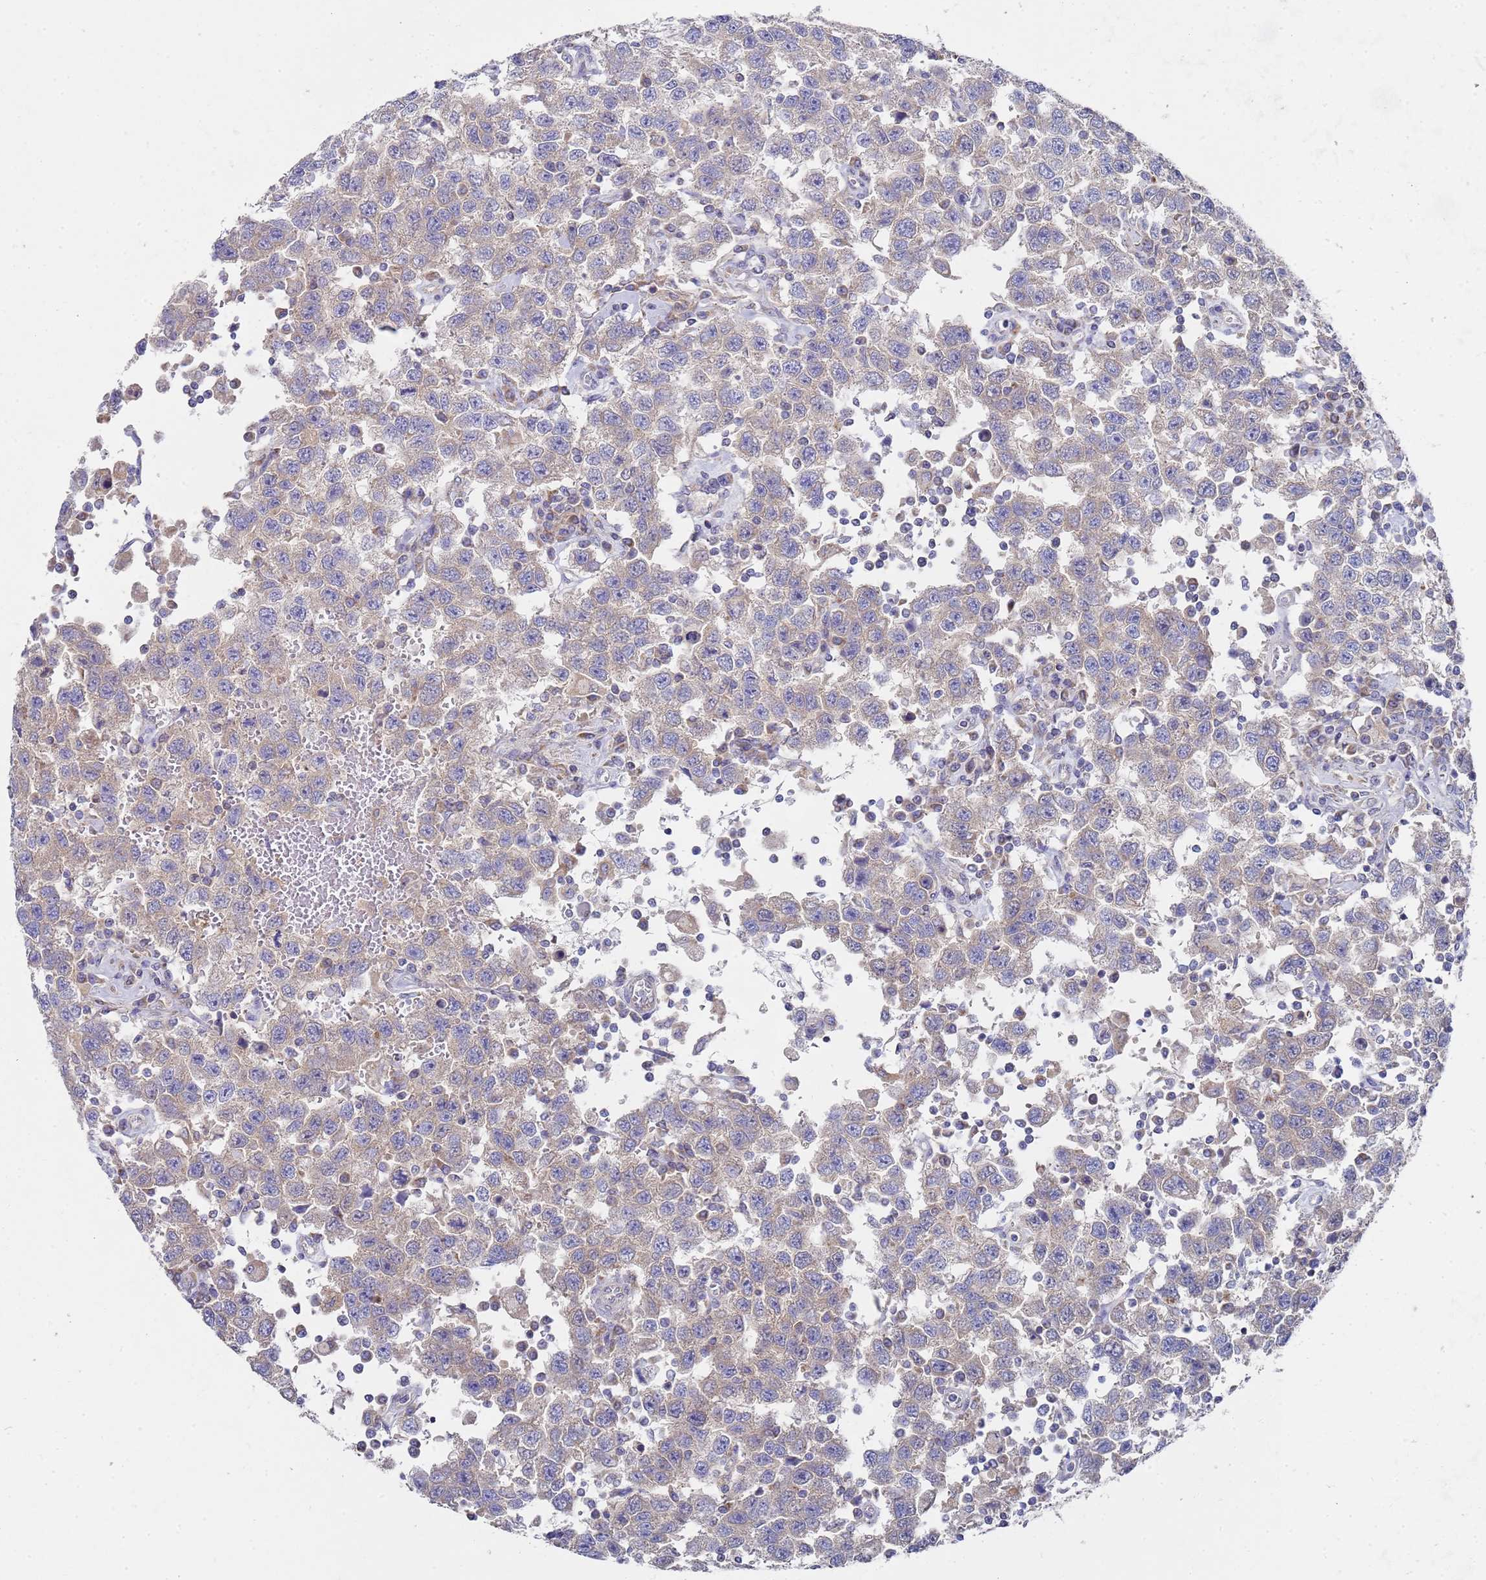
{"staining": {"intensity": "negative", "quantity": "none", "location": "none"}, "tissue": "testis cancer", "cell_type": "Tumor cells", "image_type": "cancer", "snomed": [{"axis": "morphology", "description": "Seminoma, NOS"}, {"axis": "topography", "description": "Testis"}], "caption": "Tumor cells show no significant positivity in testis cancer. (DAB (3,3'-diaminobenzidine) immunohistochemistry, high magnification).", "gene": "NPEPPS", "patient": {"sex": "male", "age": 41}}